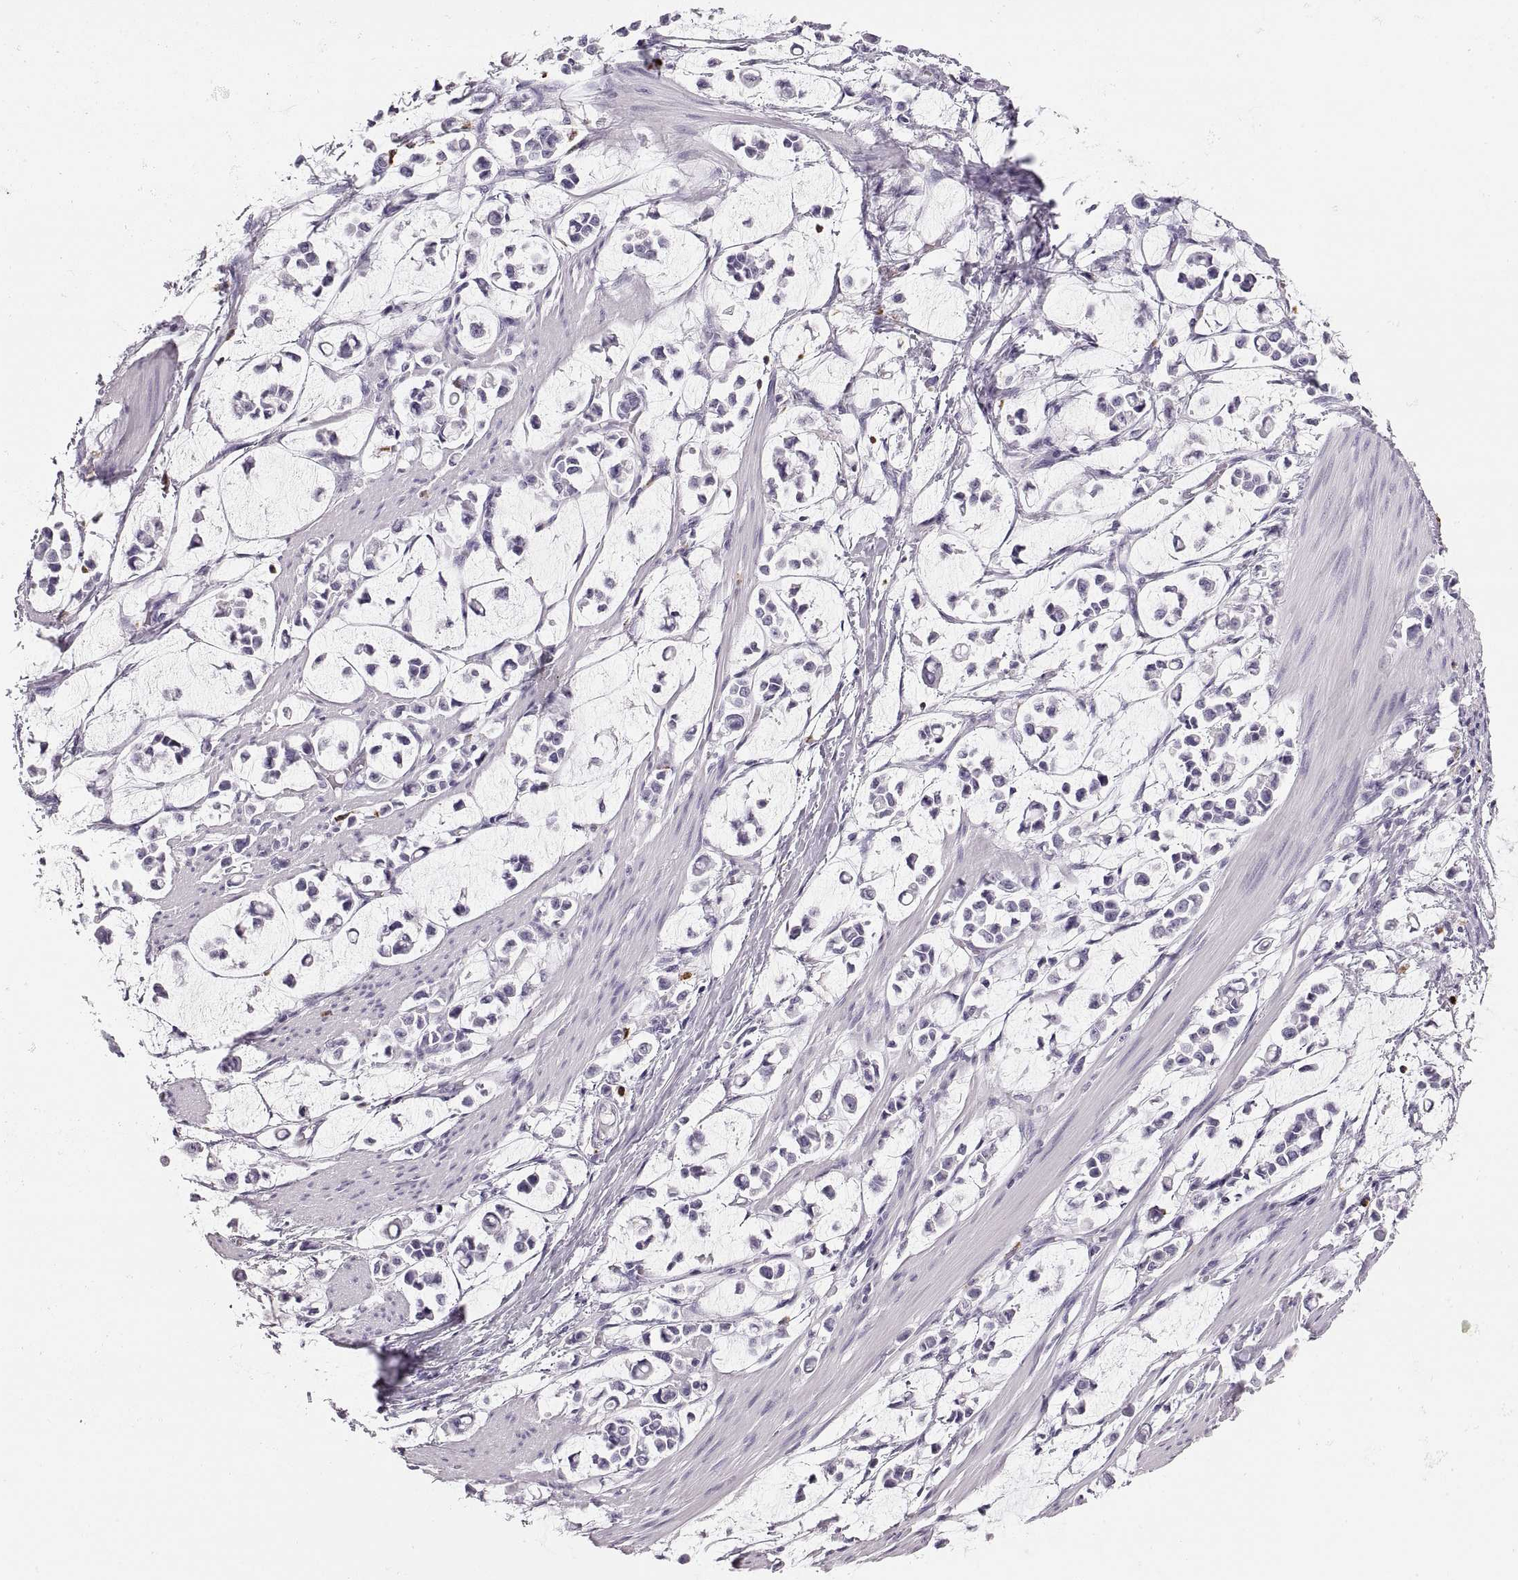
{"staining": {"intensity": "negative", "quantity": "none", "location": "none"}, "tissue": "stomach cancer", "cell_type": "Tumor cells", "image_type": "cancer", "snomed": [{"axis": "morphology", "description": "Adenocarcinoma, NOS"}, {"axis": "topography", "description": "Stomach"}], "caption": "Tumor cells show no significant positivity in adenocarcinoma (stomach). (DAB (3,3'-diaminobenzidine) IHC with hematoxylin counter stain).", "gene": "MILR1", "patient": {"sex": "male", "age": 82}}